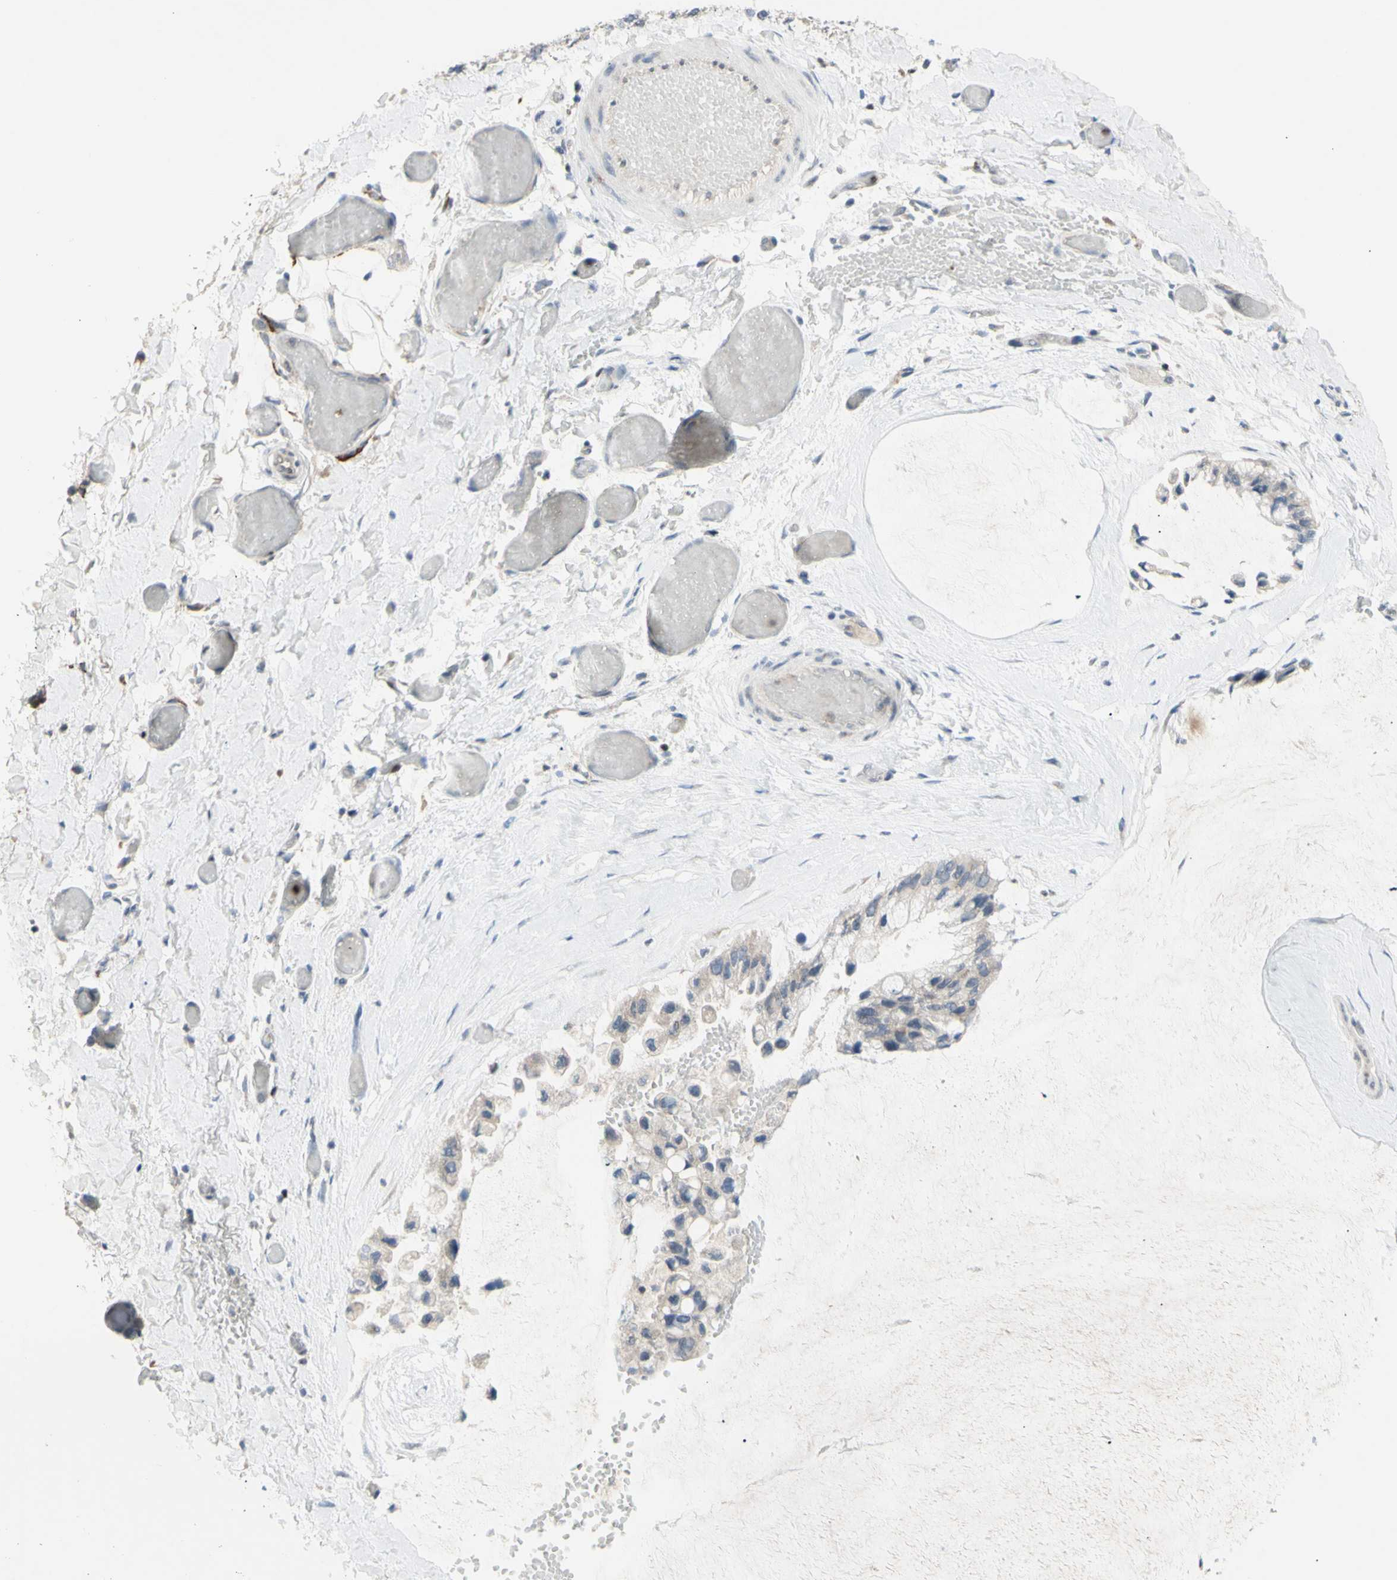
{"staining": {"intensity": "negative", "quantity": "none", "location": "none"}, "tissue": "ovarian cancer", "cell_type": "Tumor cells", "image_type": "cancer", "snomed": [{"axis": "morphology", "description": "Cystadenocarcinoma, mucinous, NOS"}, {"axis": "topography", "description": "Ovary"}], "caption": "DAB (3,3'-diaminobenzidine) immunohistochemical staining of human ovarian mucinous cystadenocarcinoma reveals no significant positivity in tumor cells.", "gene": "NLRP1", "patient": {"sex": "female", "age": 39}}